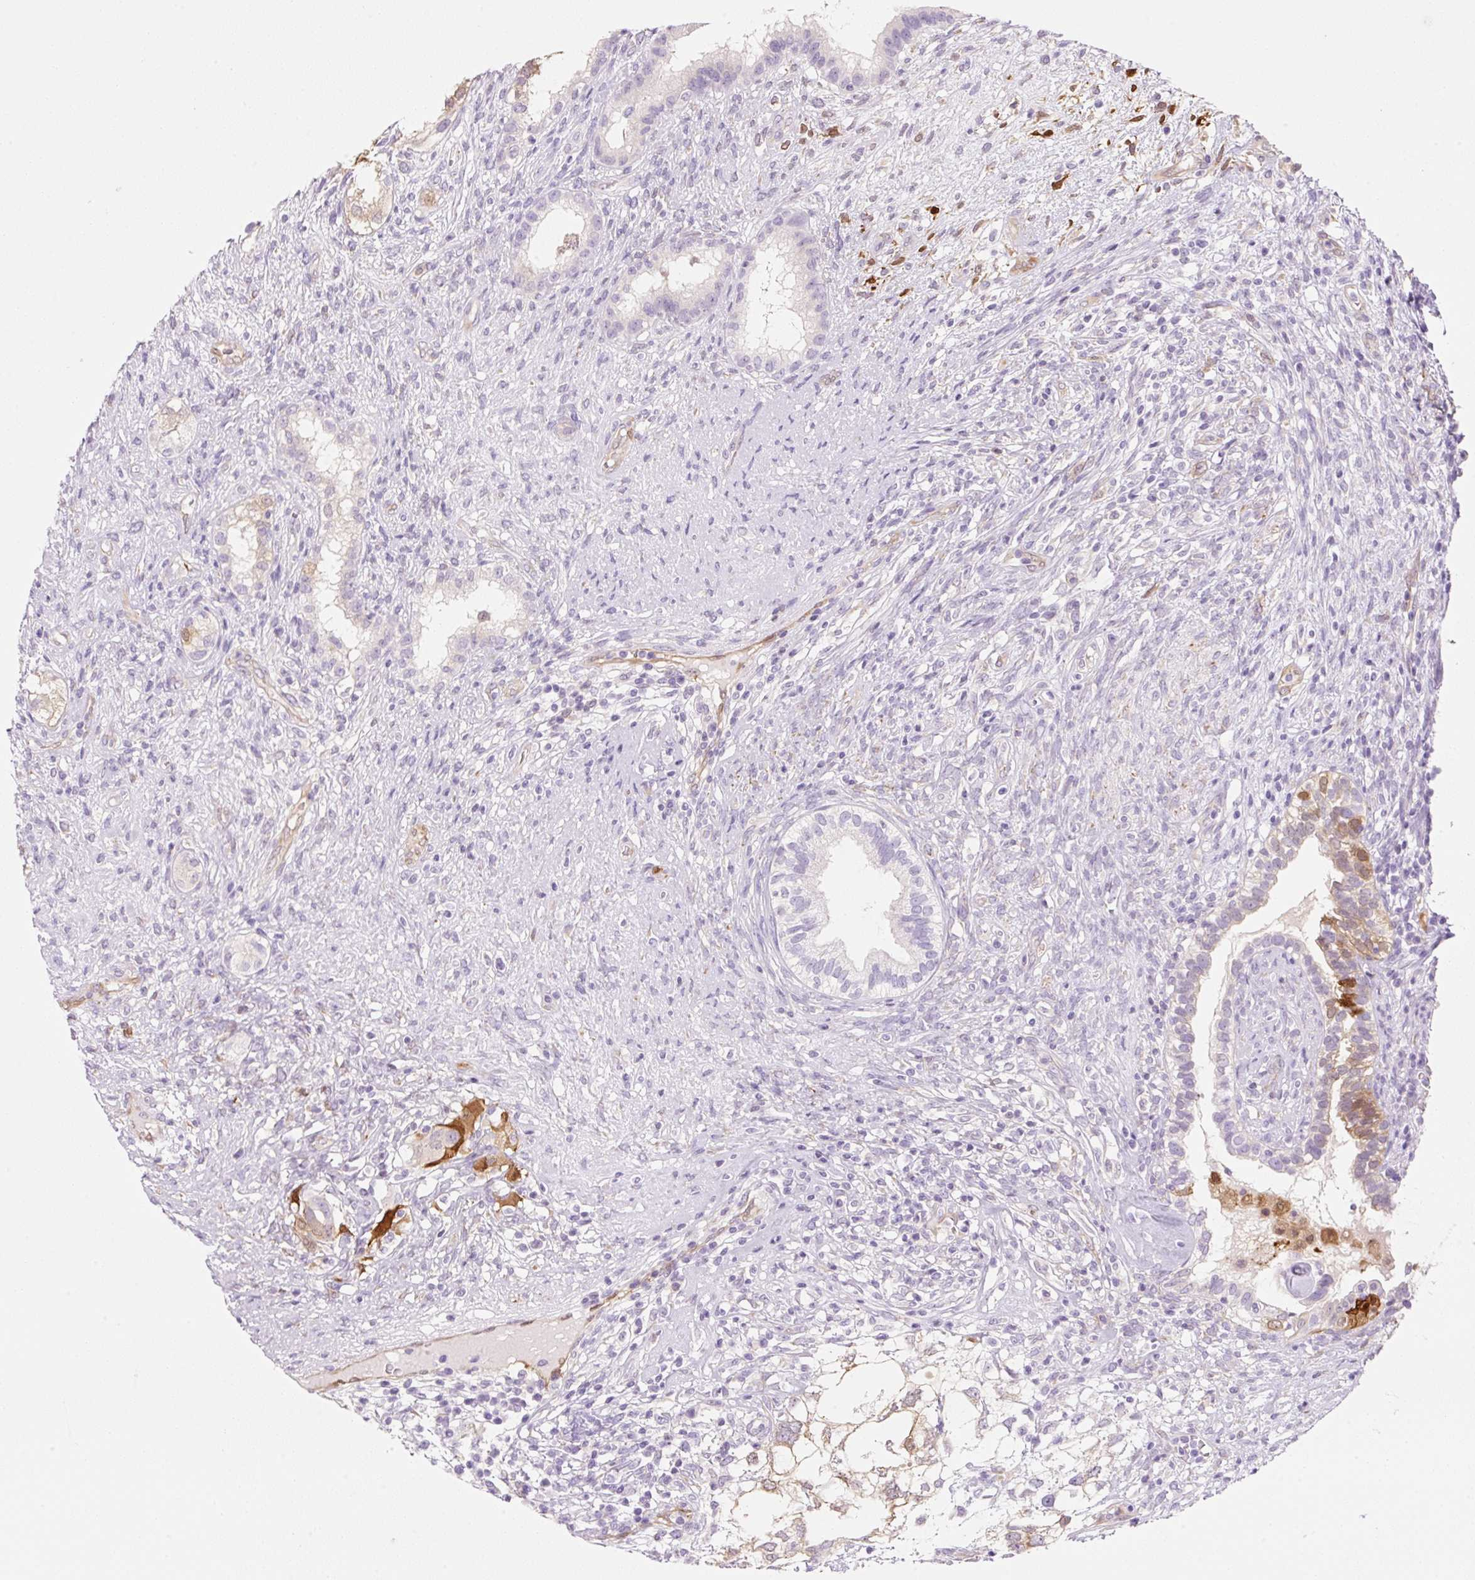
{"staining": {"intensity": "moderate", "quantity": "<25%", "location": "cytoplasmic/membranous,nuclear"}, "tissue": "testis cancer", "cell_type": "Tumor cells", "image_type": "cancer", "snomed": [{"axis": "morphology", "description": "Seminoma, NOS"}, {"axis": "morphology", "description": "Carcinoma, Embryonal, NOS"}, {"axis": "topography", "description": "Testis"}], "caption": "A photomicrograph of testis cancer stained for a protein demonstrates moderate cytoplasmic/membranous and nuclear brown staining in tumor cells.", "gene": "FABP5", "patient": {"sex": "male", "age": 41}}